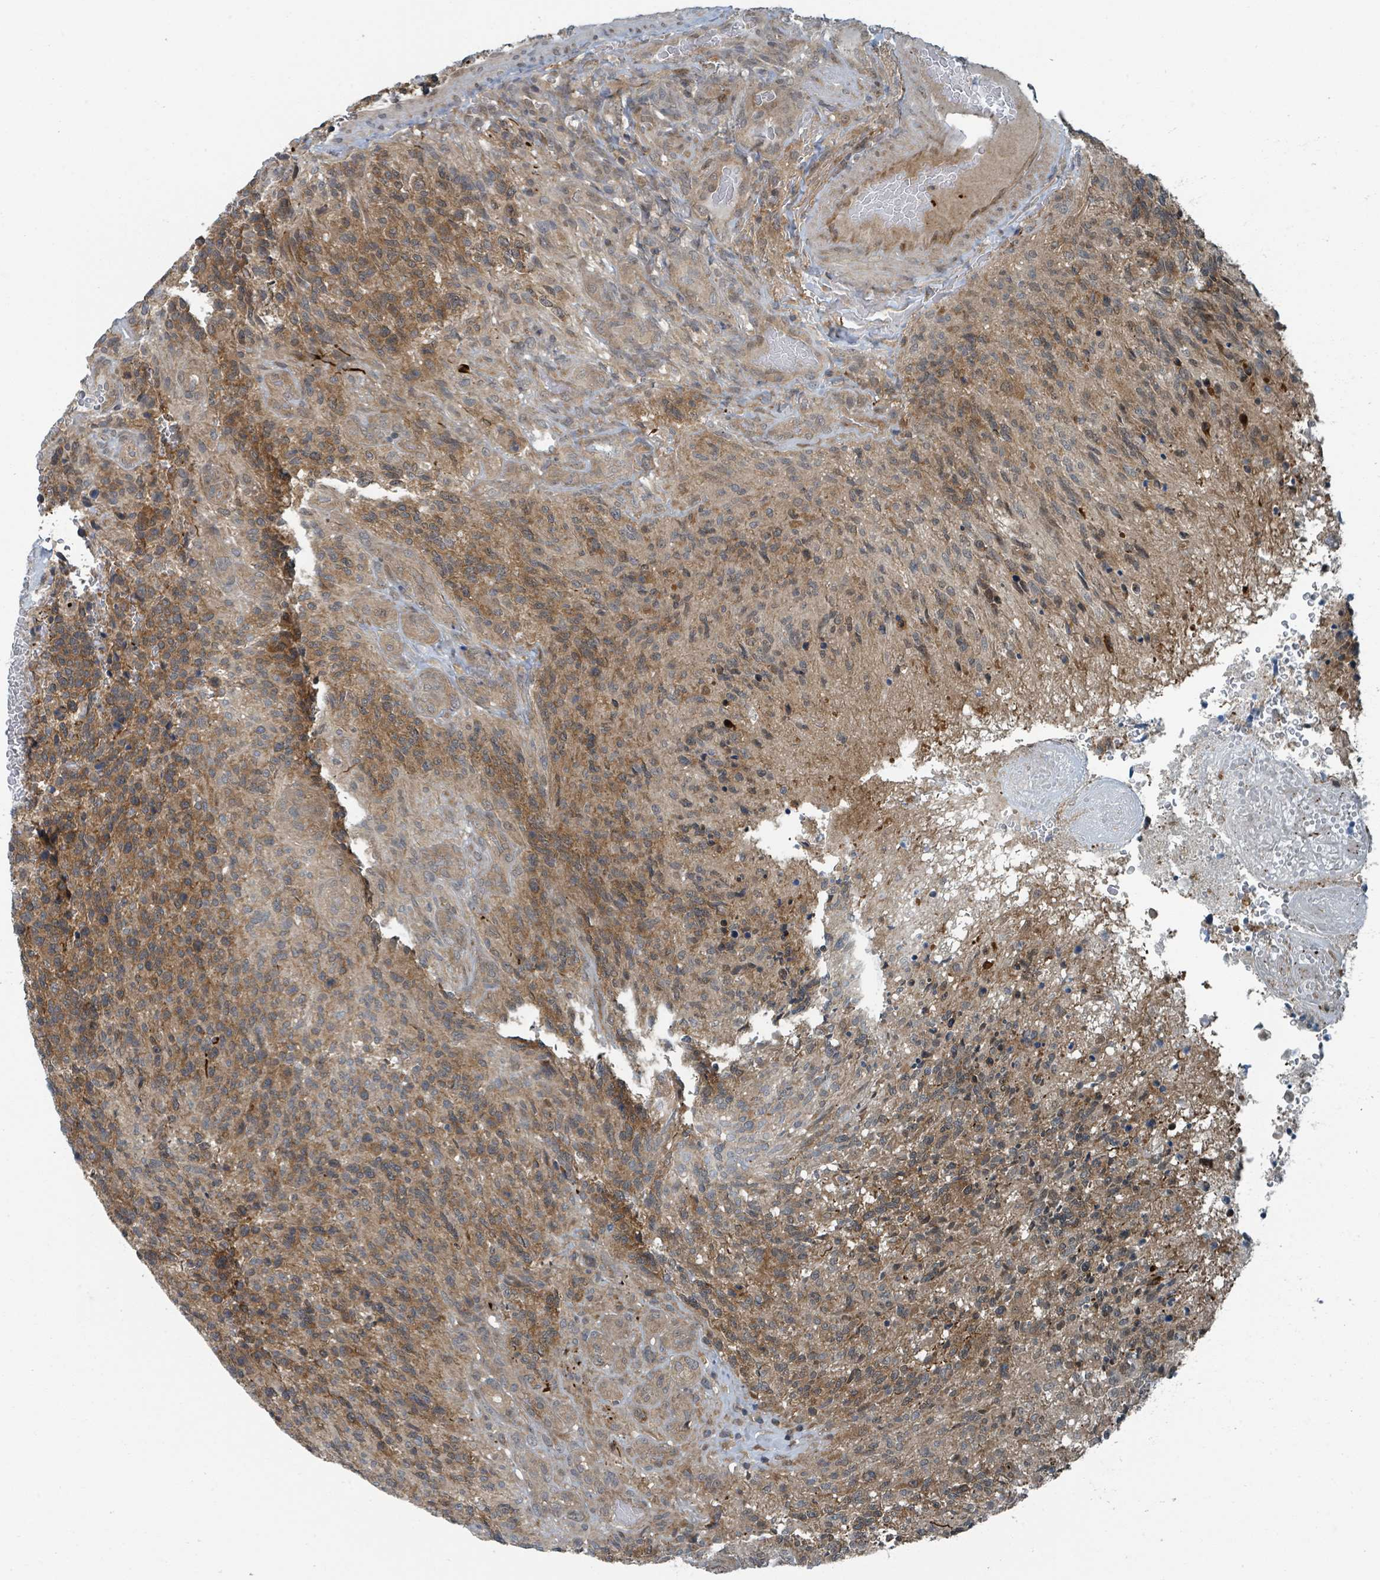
{"staining": {"intensity": "moderate", "quantity": "25%-75%", "location": "cytoplasmic/membranous"}, "tissue": "glioma", "cell_type": "Tumor cells", "image_type": "cancer", "snomed": [{"axis": "morphology", "description": "Glioma, malignant, High grade"}, {"axis": "topography", "description": "Brain"}], "caption": "Immunohistochemistry (IHC) (DAB) staining of human malignant glioma (high-grade) displays moderate cytoplasmic/membranous protein positivity in about 25%-75% of tumor cells.", "gene": "GOLGA7", "patient": {"sex": "male", "age": 36}}